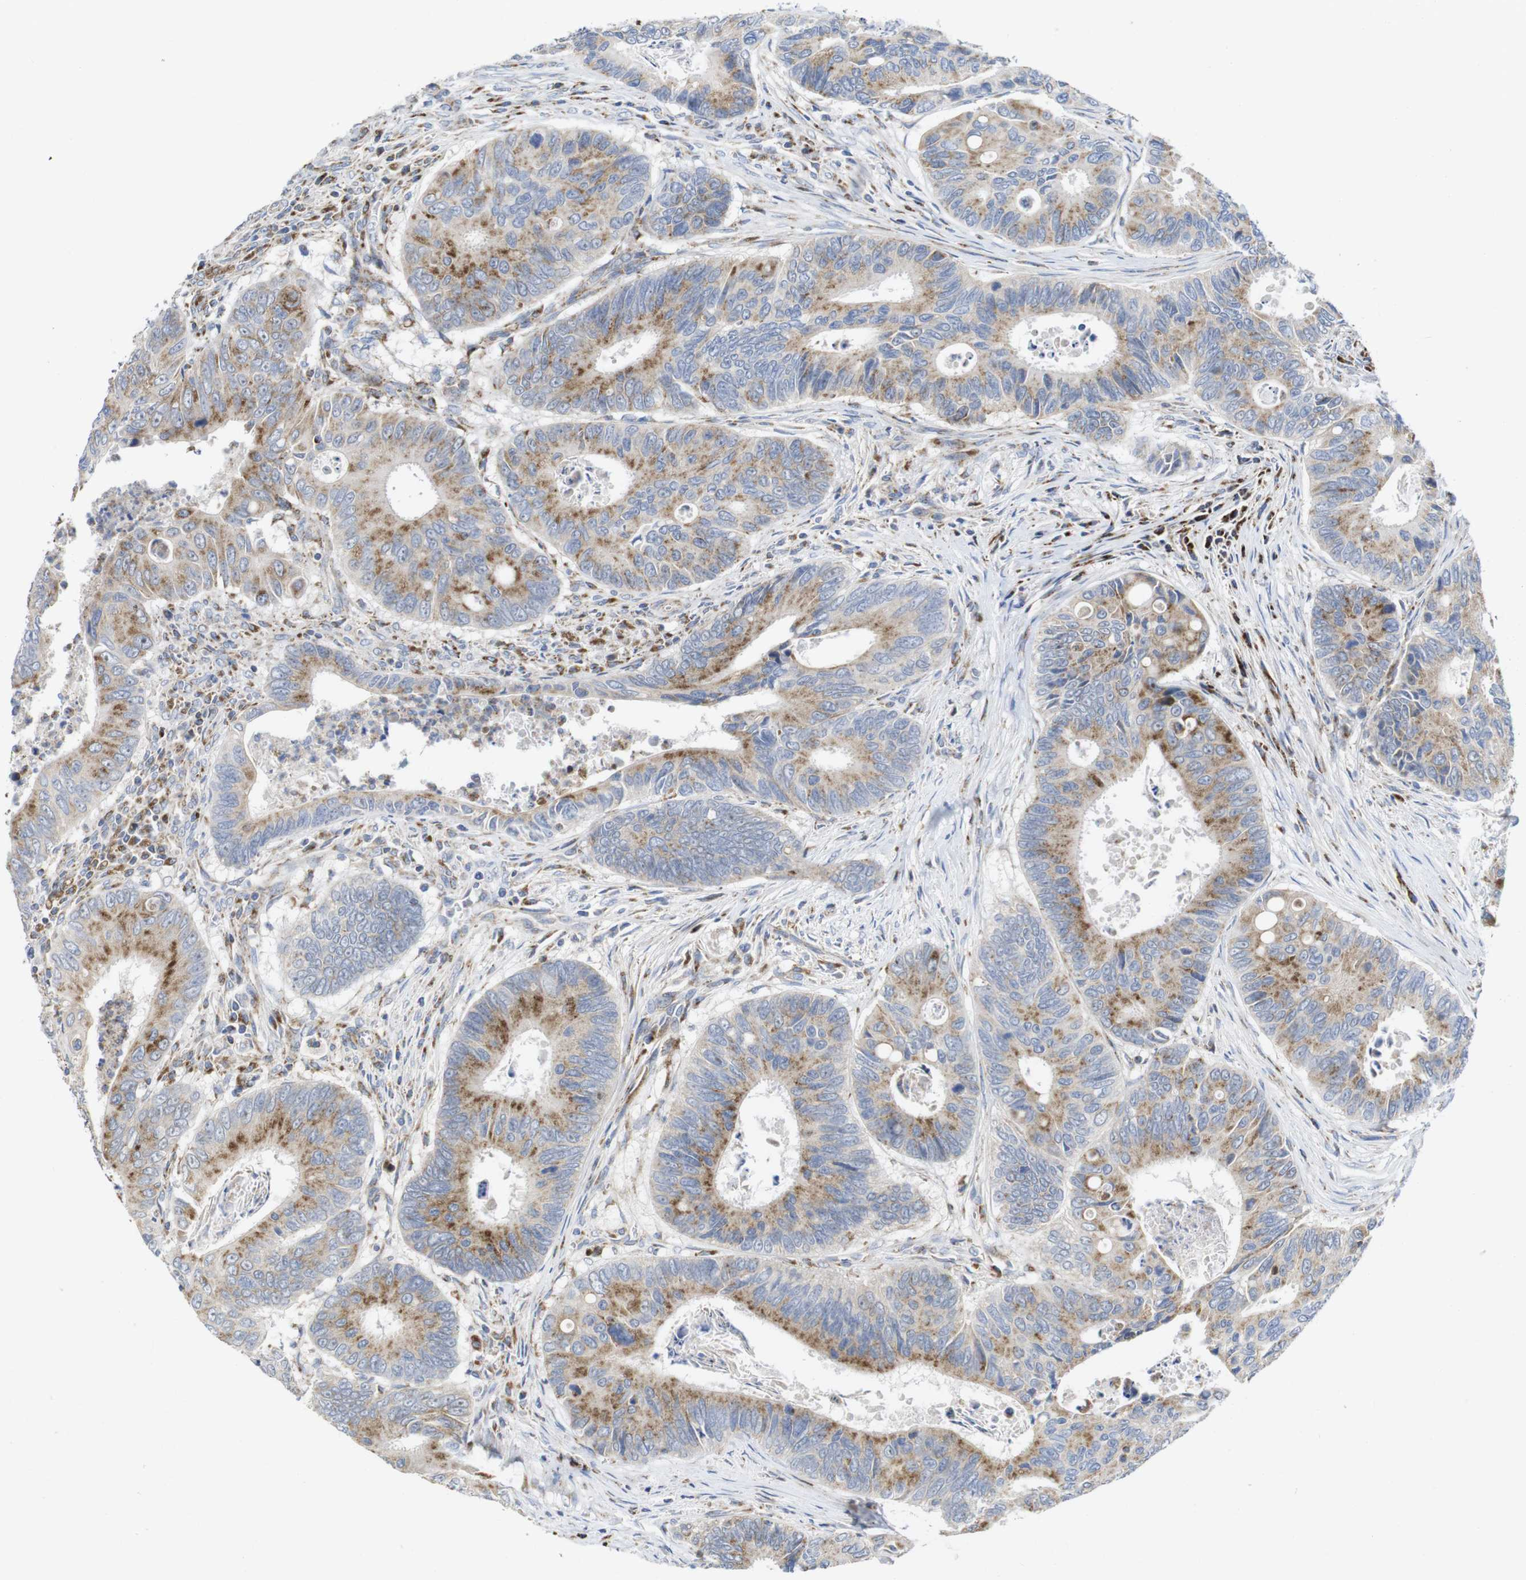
{"staining": {"intensity": "moderate", "quantity": ">75%", "location": "cytoplasmic/membranous"}, "tissue": "colorectal cancer", "cell_type": "Tumor cells", "image_type": "cancer", "snomed": [{"axis": "morphology", "description": "Inflammation, NOS"}, {"axis": "morphology", "description": "Adenocarcinoma, NOS"}, {"axis": "topography", "description": "Colon"}], "caption": "Immunohistochemical staining of human colorectal adenocarcinoma displays medium levels of moderate cytoplasmic/membranous protein positivity in about >75% of tumor cells. The staining was performed using DAB (3,3'-diaminobenzidine), with brown indicating positive protein expression. Nuclei are stained blue with hematoxylin.", "gene": "TMEM192", "patient": {"sex": "male", "age": 72}}